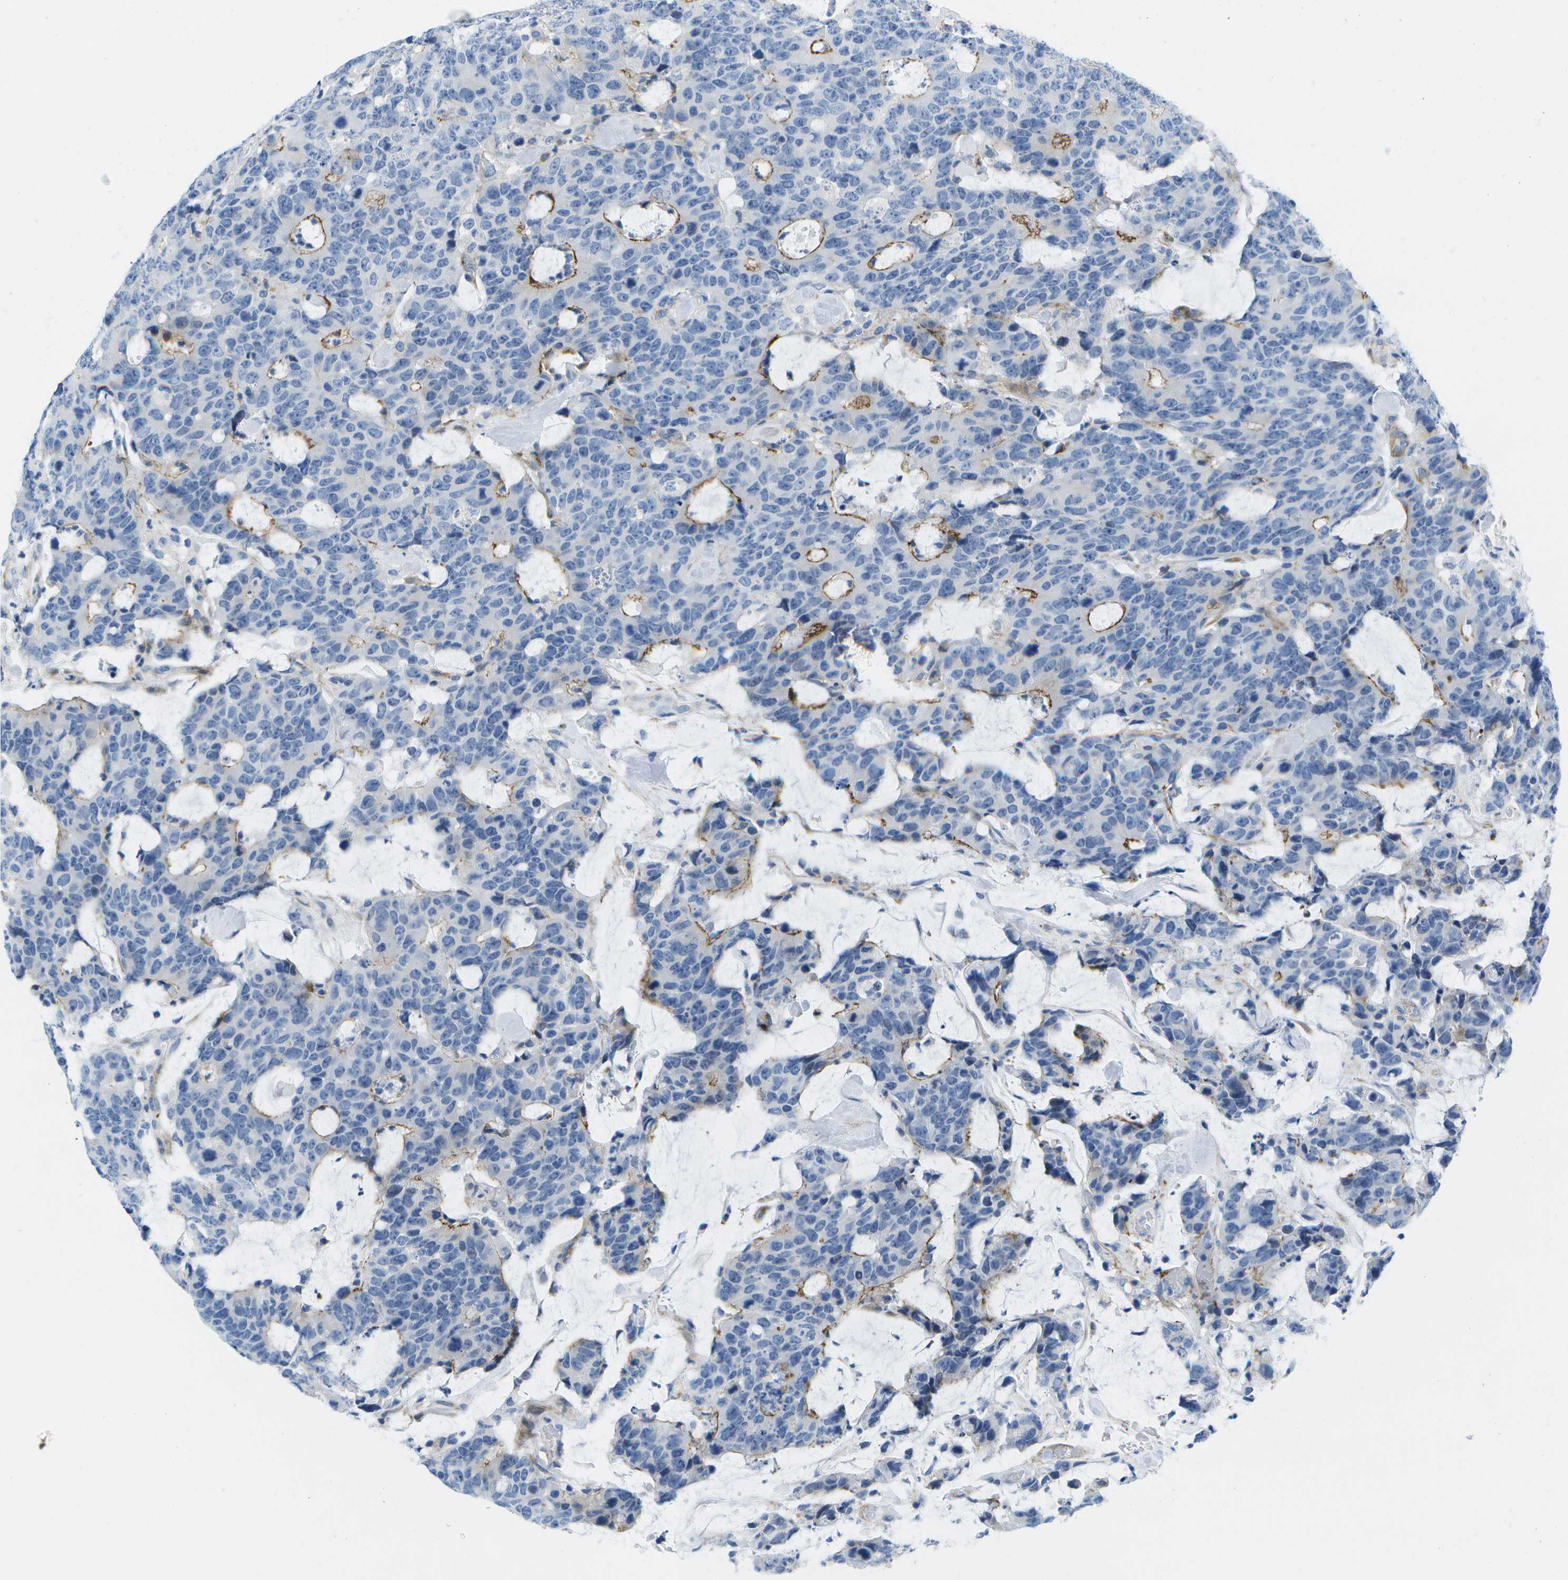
{"staining": {"intensity": "moderate", "quantity": "<25%", "location": "cytoplasmic/membranous"}, "tissue": "colorectal cancer", "cell_type": "Tumor cells", "image_type": "cancer", "snomed": [{"axis": "morphology", "description": "Adenocarcinoma, NOS"}, {"axis": "topography", "description": "Colon"}], "caption": "Protein staining of colorectal cancer tissue demonstrates moderate cytoplasmic/membranous positivity in approximately <25% of tumor cells.", "gene": "ADGRG6", "patient": {"sex": "female", "age": 86}}